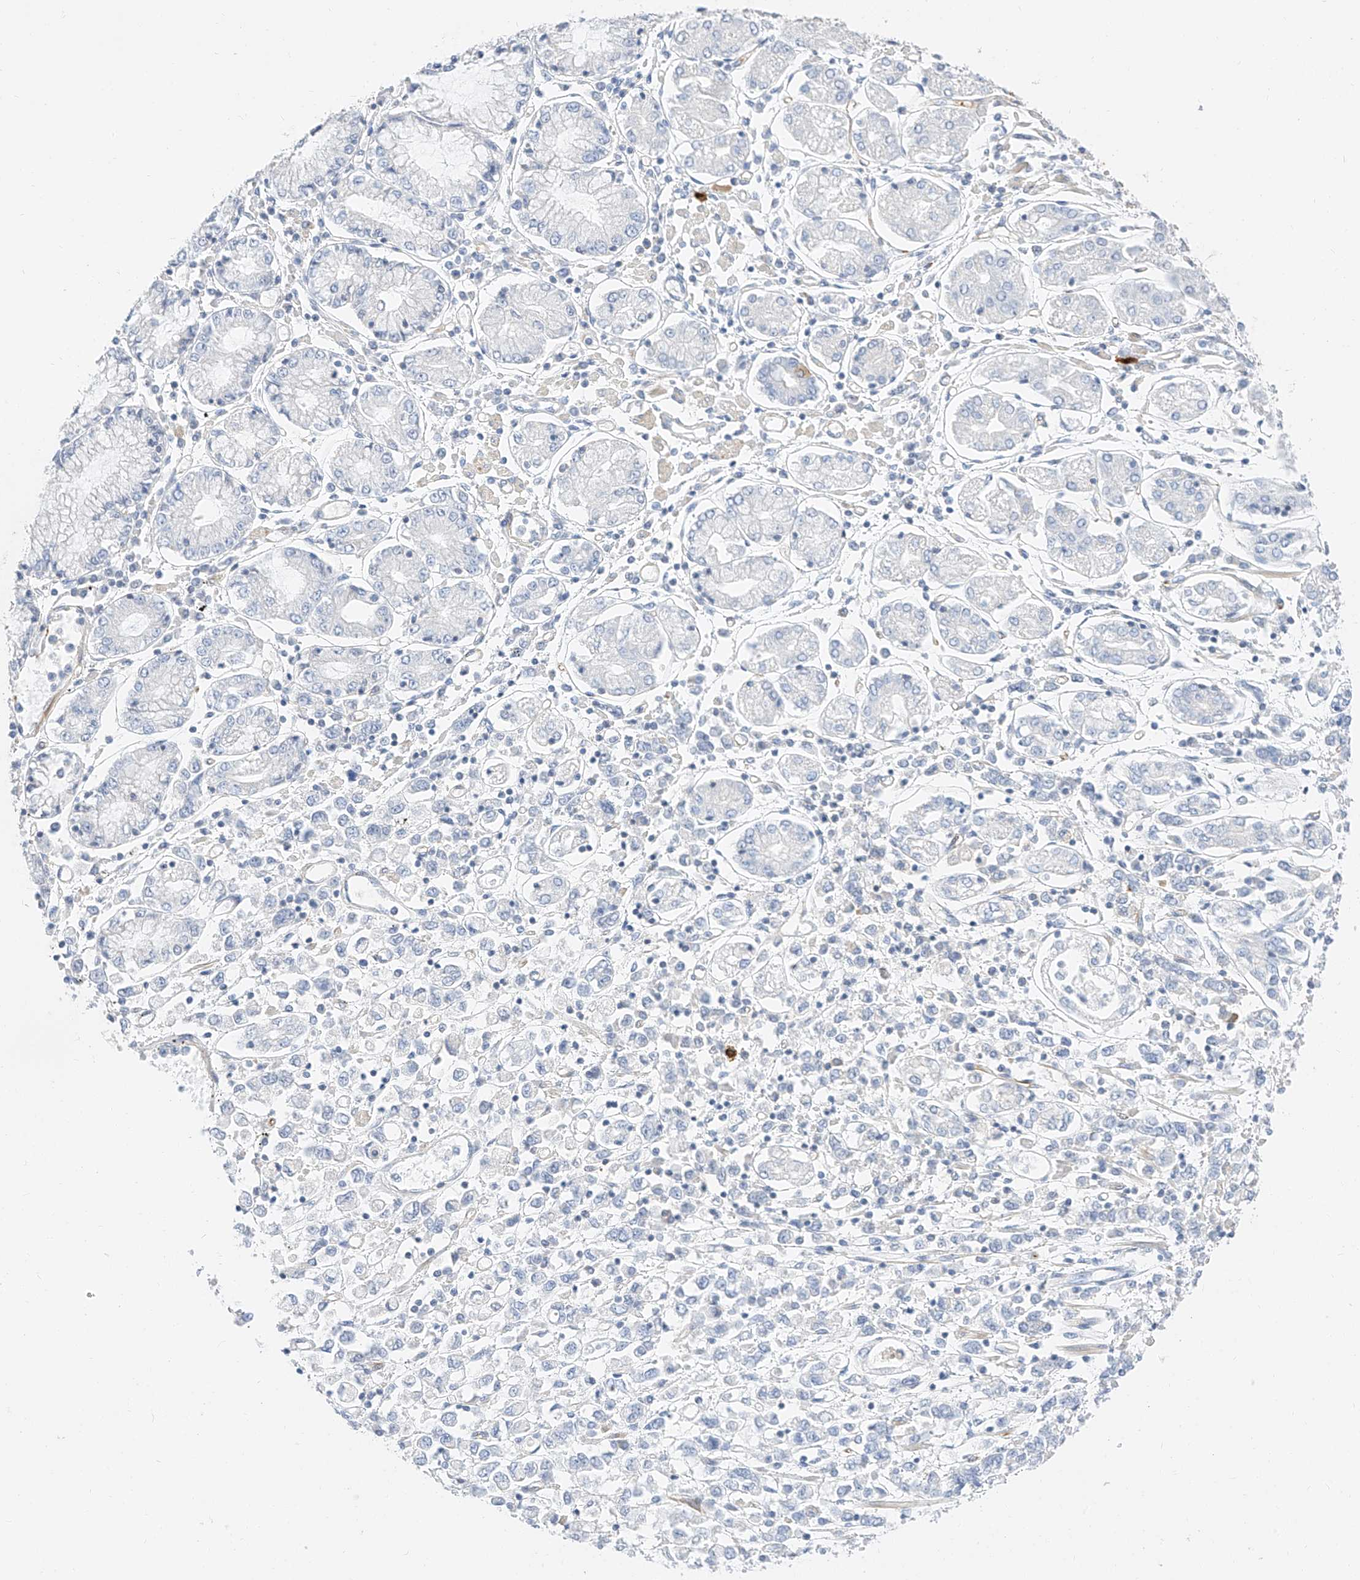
{"staining": {"intensity": "negative", "quantity": "none", "location": "none"}, "tissue": "stomach cancer", "cell_type": "Tumor cells", "image_type": "cancer", "snomed": [{"axis": "morphology", "description": "Adenocarcinoma, NOS"}, {"axis": "topography", "description": "Stomach"}], "caption": "This is an IHC micrograph of human stomach cancer (adenocarcinoma). There is no expression in tumor cells.", "gene": "CDCP2", "patient": {"sex": "female", "age": 76}}